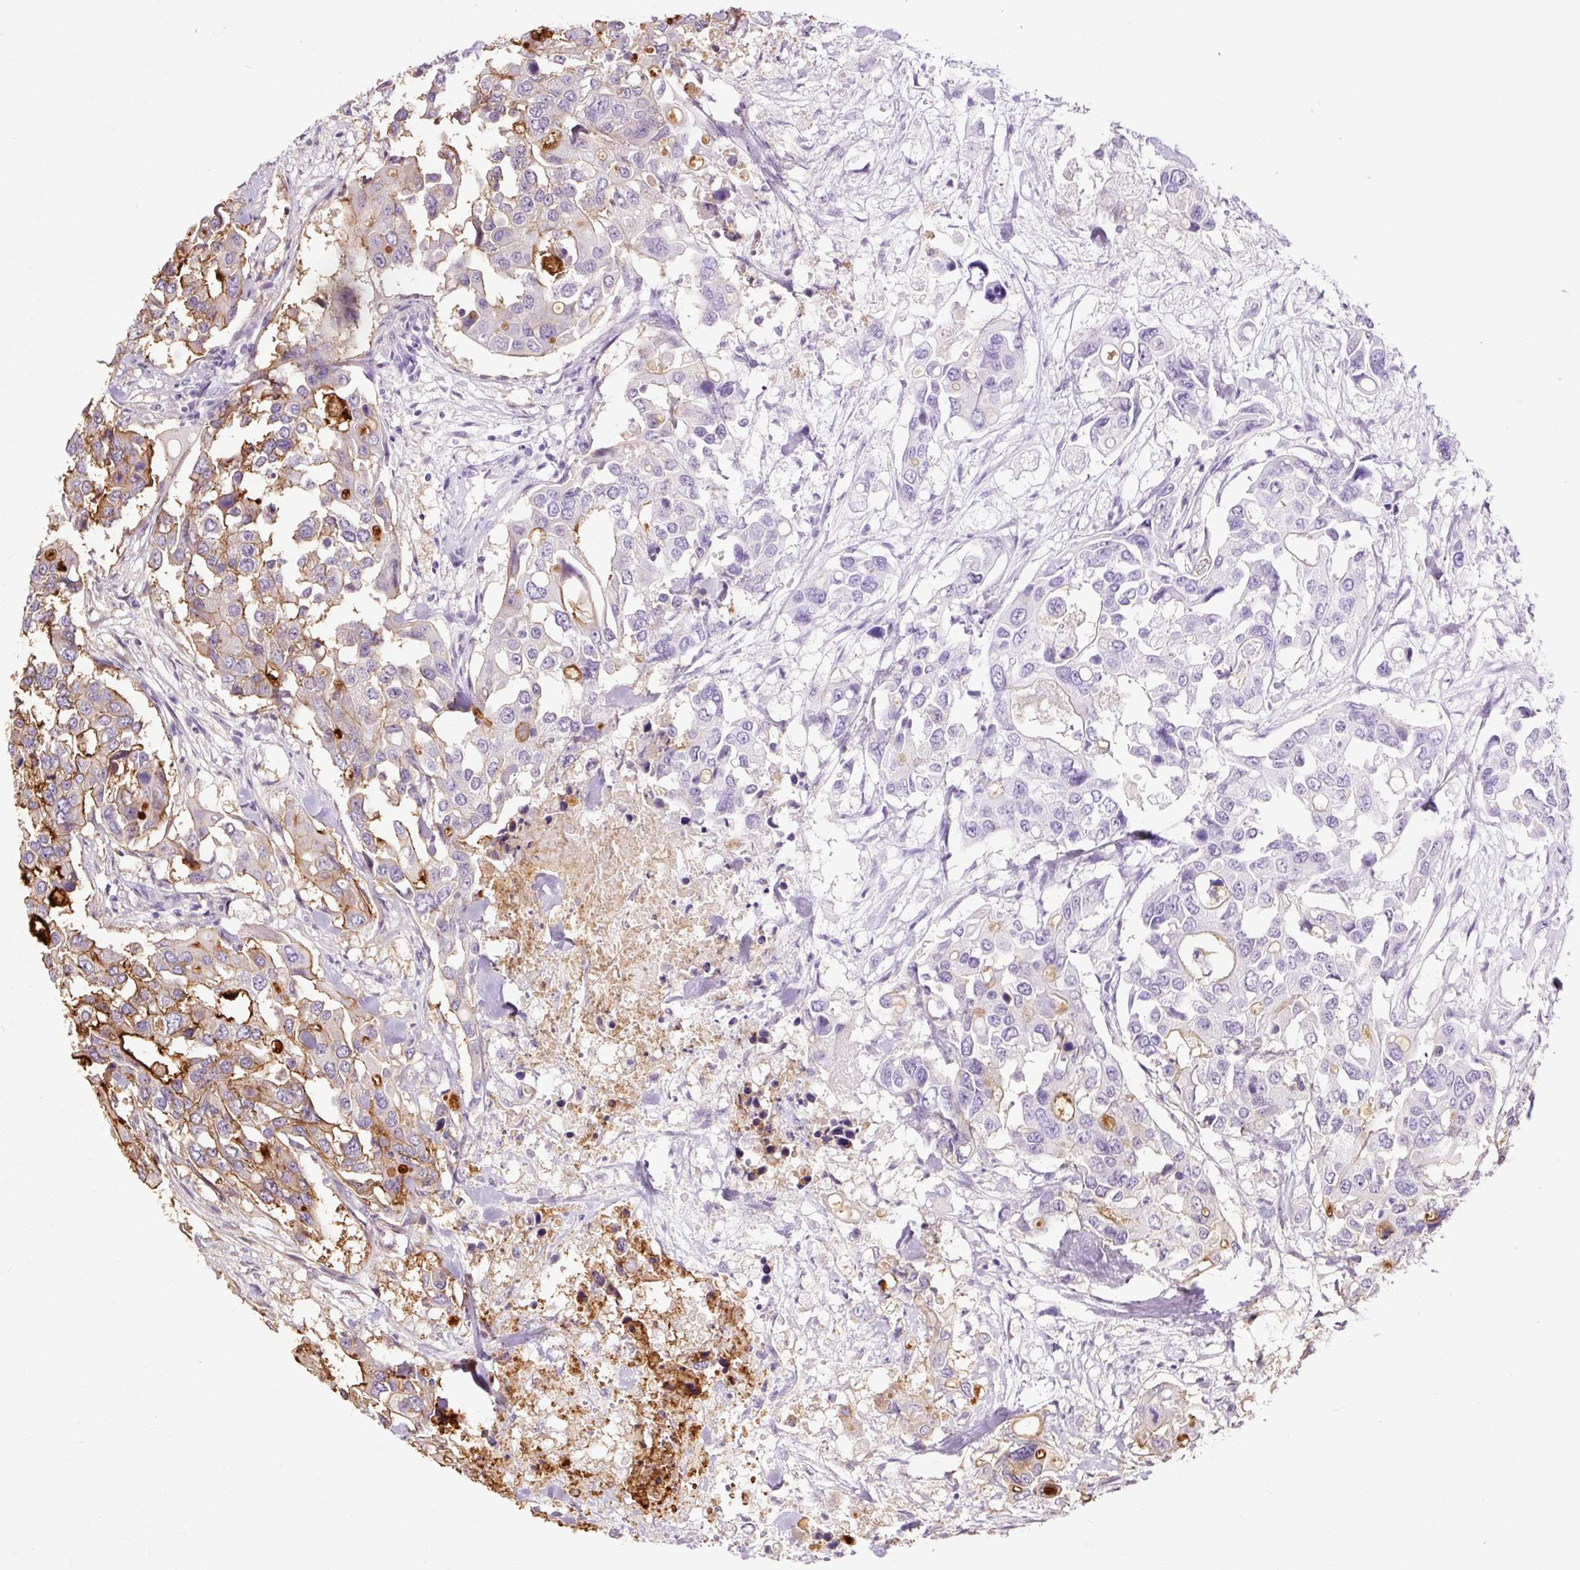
{"staining": {"intensity": "strong", "quantity": "<25%", "location": "cytoplasmic/membranous"}, "tissue": "colorectal cancer", "cell_type": "Tumor cells", "image_type": "cancer", "snomed": [{"axis": "morphology", "description": "Adenocarcinoma, NOS"}, {"axis": "topography", "description": "Colon"}], "caption": "A brown stain labels strong cytoplasmic/membranous expression of a protein in human colorectal cancer tumor cells.", "gene": "TSPAN8", "patient": {"sex": "male", "age": 77}}